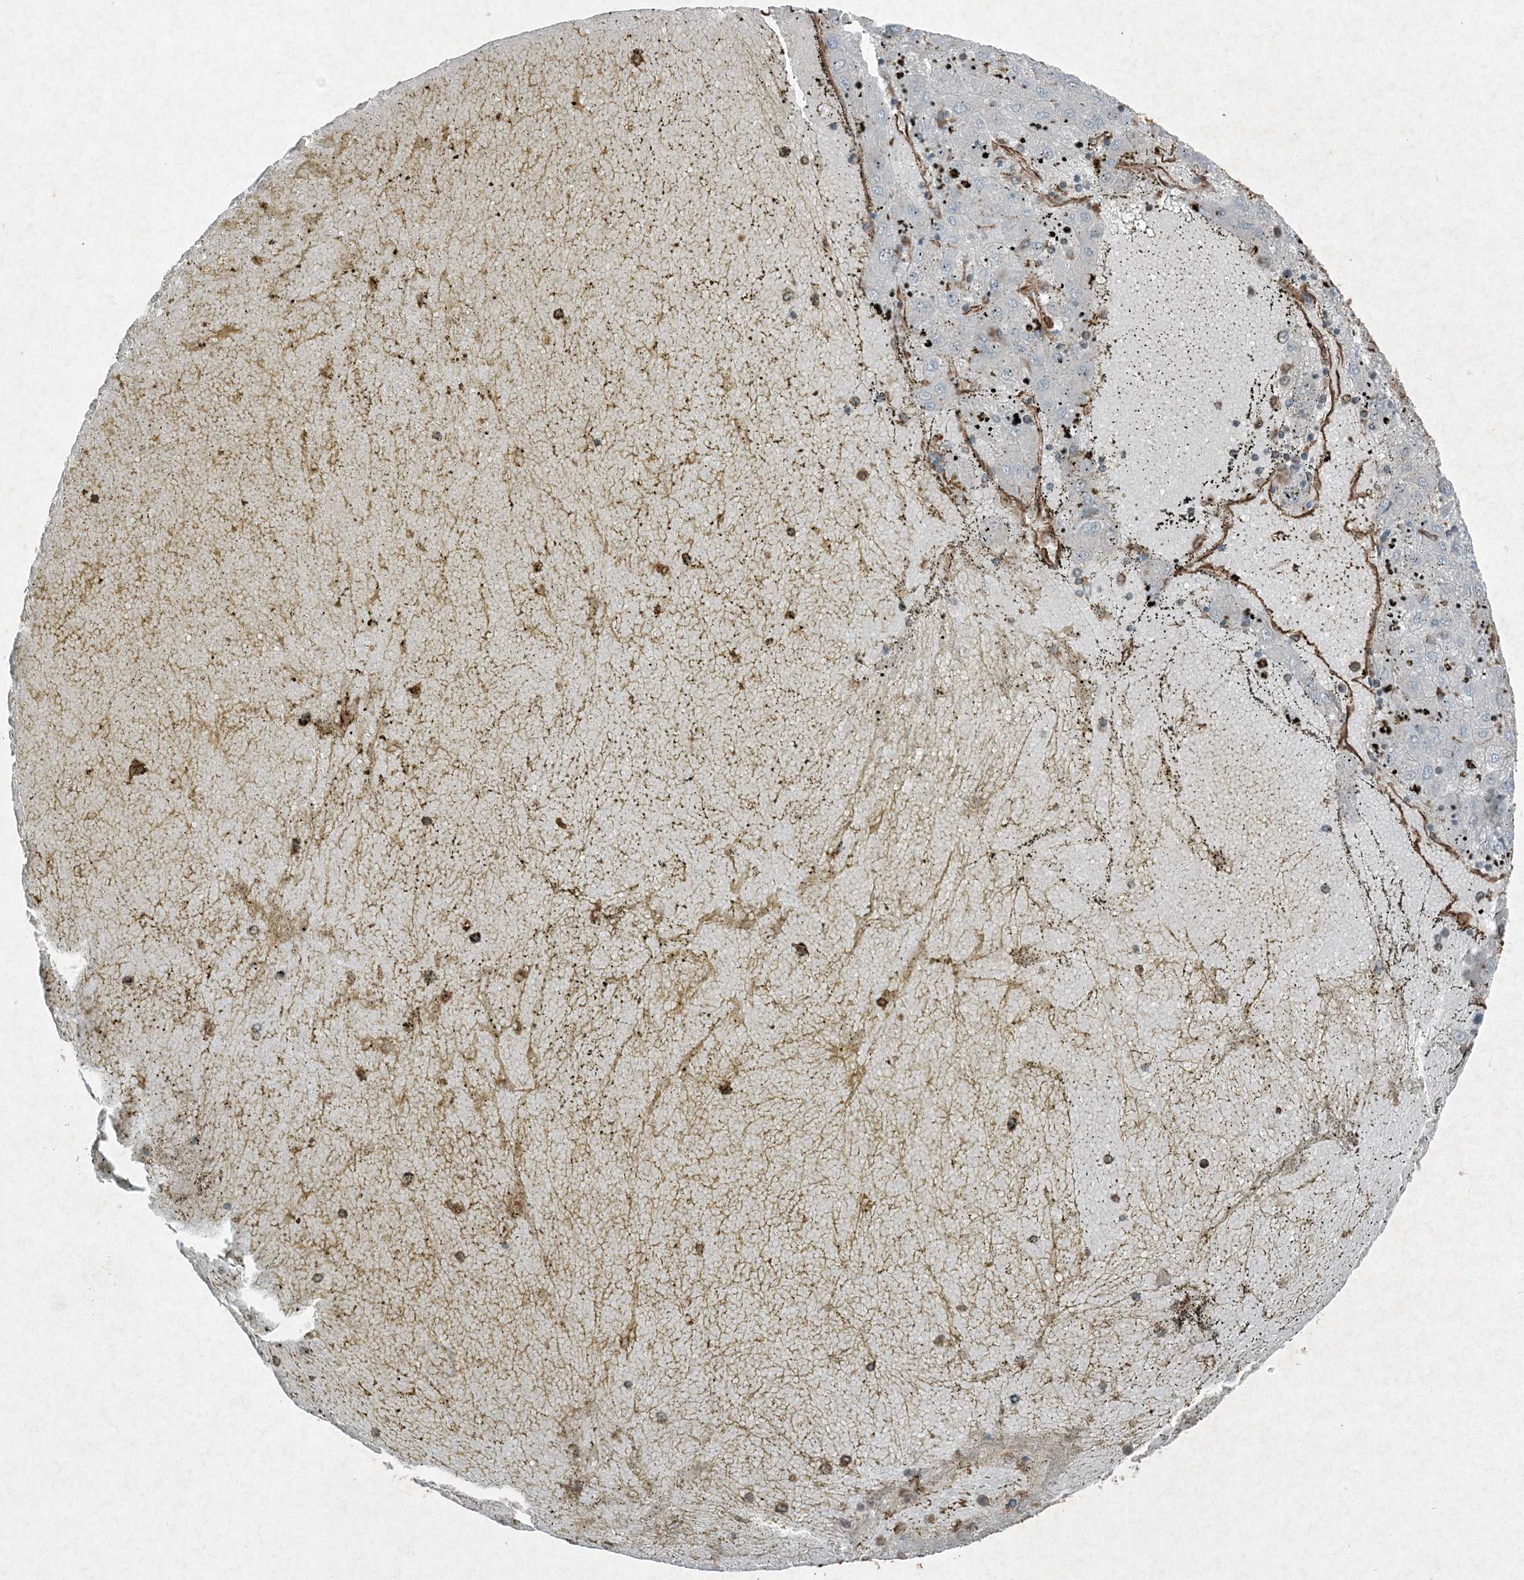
{"staining": {"intensity": "negative", "quantity": "none", "location": "none"}, "tissue": "liver cancer", "cell_type": "Tumor cells", "image_type": "cancer", "snomed": [{"axis": "morphology", "description": "Carcinoma, Hepatocellular, NOS"}, {"axis": "topography", "description": "Liver"}], "caption": "Tumor cells show no significant expression in liver cancer. (DAB (3,3'-diaminobenzidine) immunohistochemistry visualized using brightfield microscopy, high magnification).", "gene": "RYK", "patient": {"sex": "male", "age": 72}}